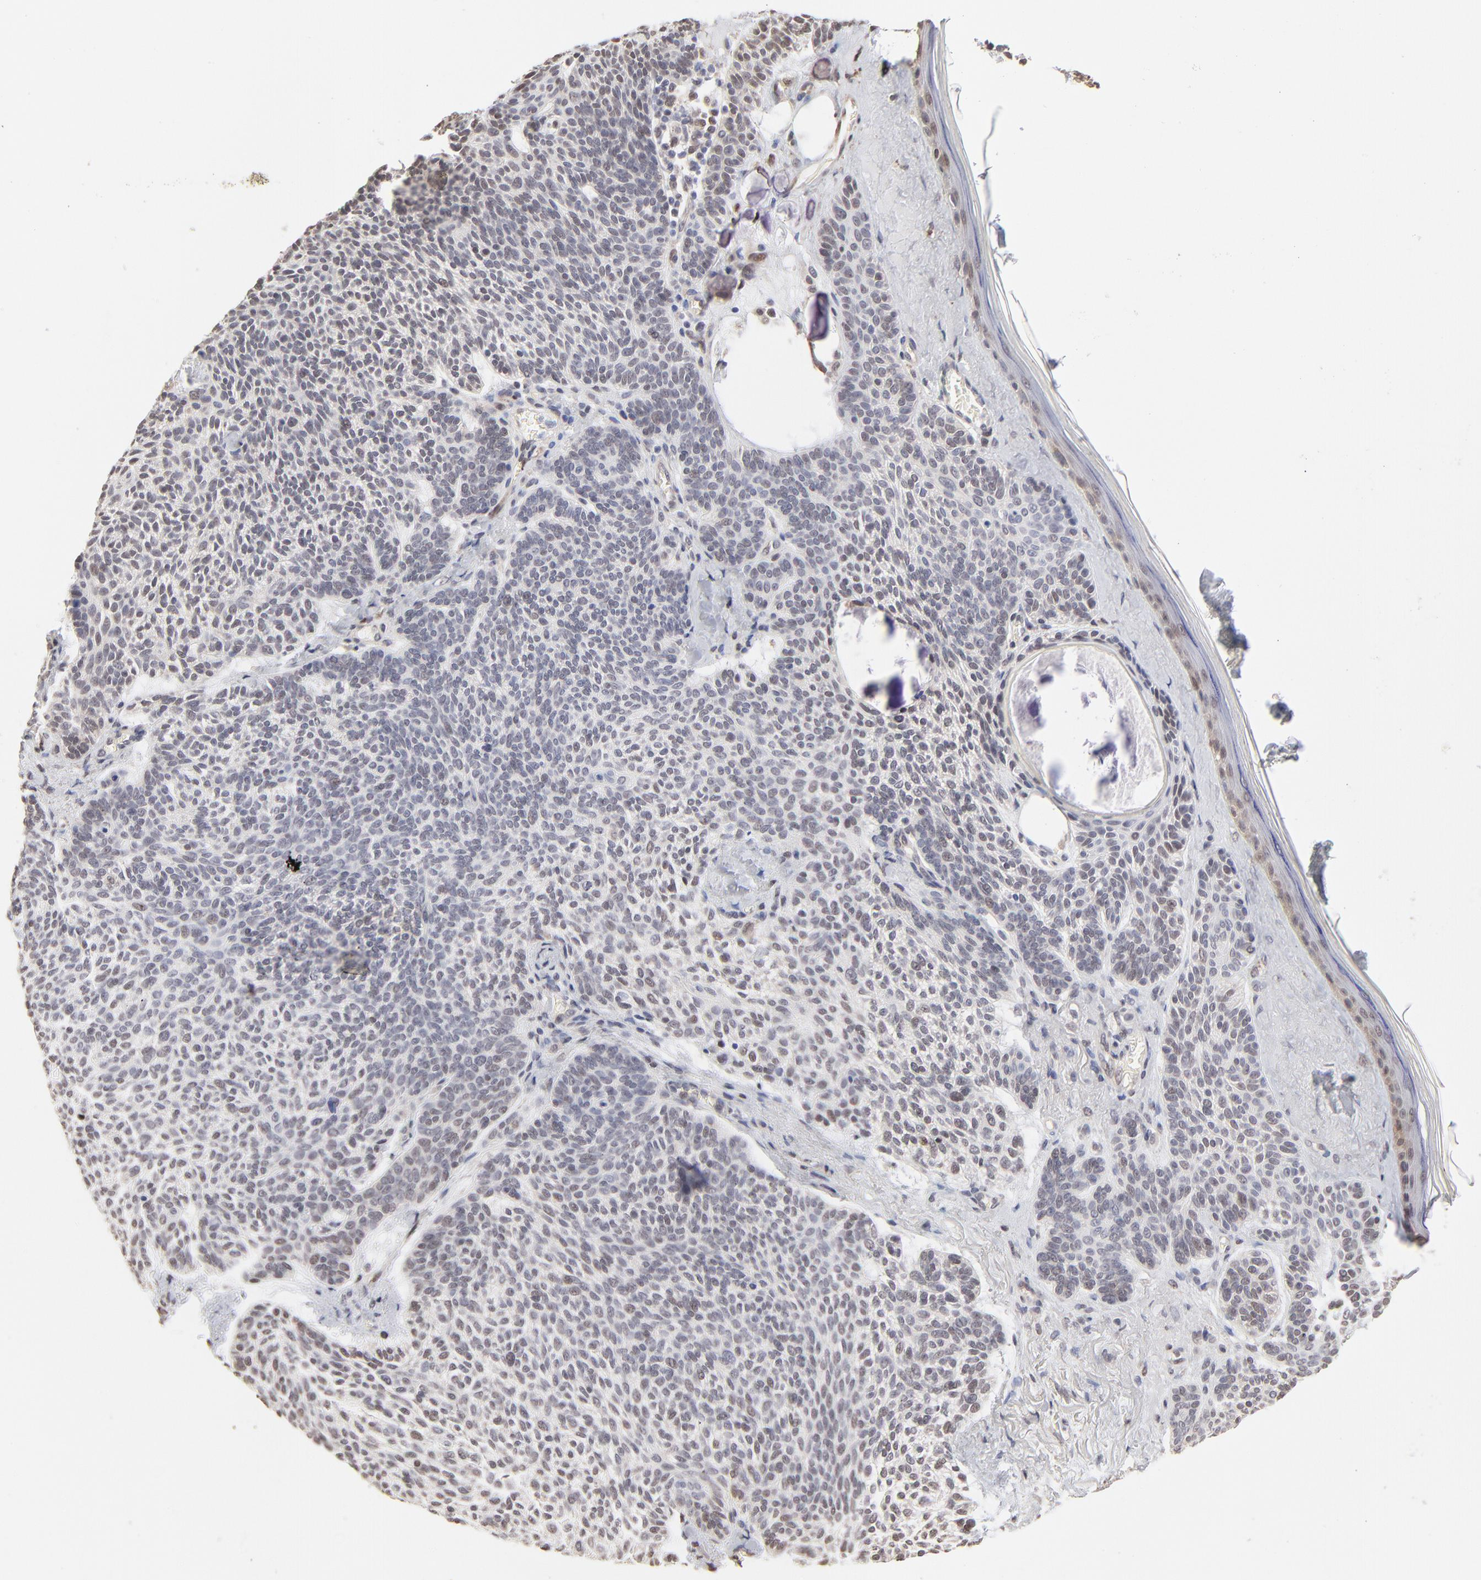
{"staining": {"intensity": "moderate", "quantity": "25%-75%", "location": "nuclear"}, "tissue": "skin cancer", "cell_type": "Tumor cells", "image_type": "cancer", "snomed": [{"axis": "morphology", "description": "Normal tissue, NOS"}, {"axis": "morphology", "description": "Basal cell carcinoma"}, {"axis": "topography", "description": "Skin"}], "caption": "This image reveals immunohistochemistry (IHC) staining of human skin cancer, with medium moderate nuclear positivity in approximately 25%-75% of tumor cells.", "gene": "RBM3", "patient": {"sex": "female", "age": 70}}